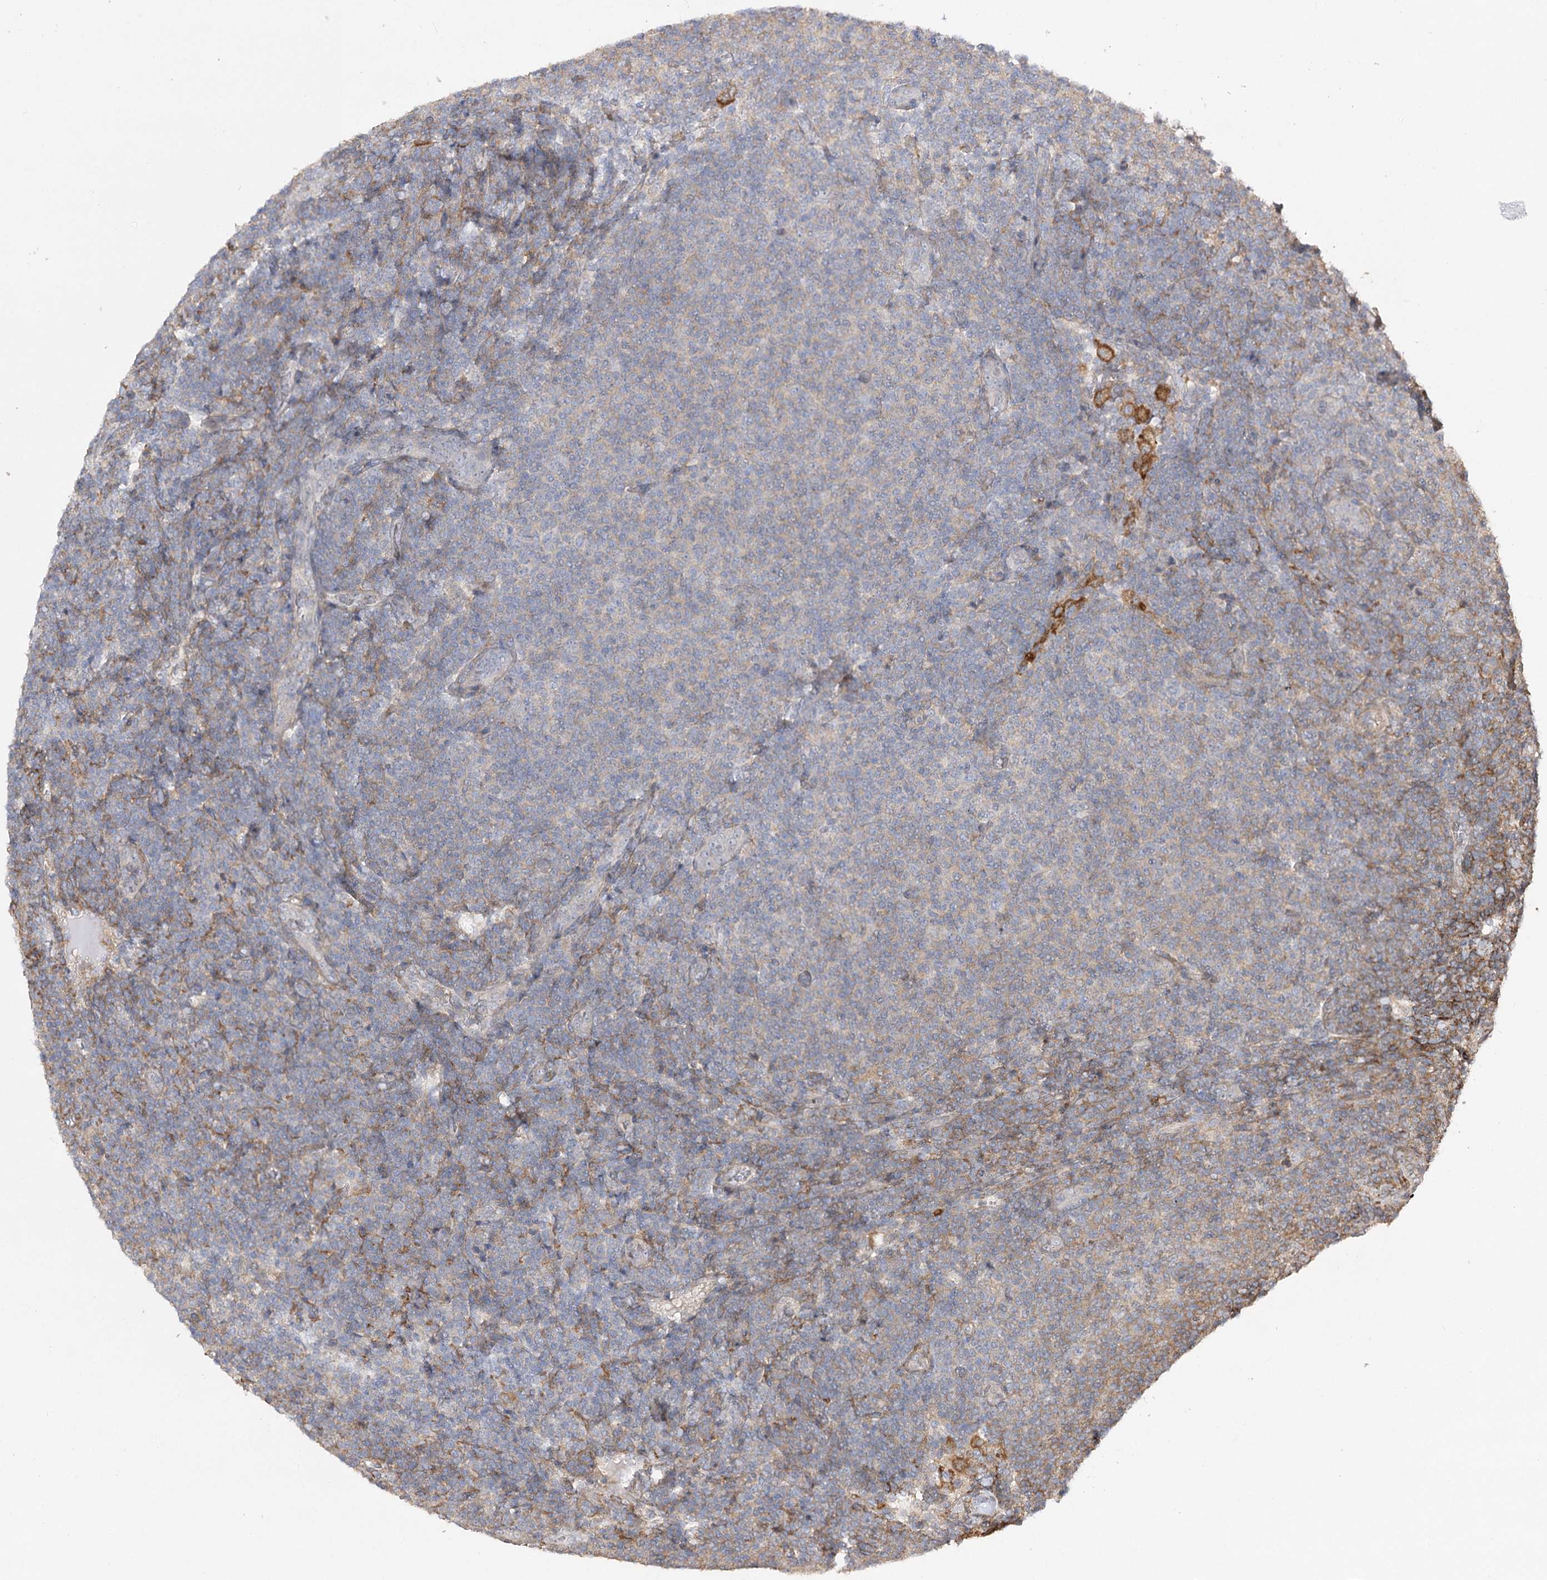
{"staining": {"intensity": "negative", "quantity": "none", "location": "none"}, "tissue": "lymphoma", "cell_type": "Tumor cells", "image_type": "cancer", "snomed": [{"axis": "morphology", "description": "Malignant lymphoma, non-Hodgkin's type, Low grade"}, {"axis": "topography", "description": "Lymph node"}], "caption": "Immunohistochemistry (IHC) photomicrograph of neoplastic tissue: human lymphoma stained with DAB (3,3'-diaminobenzidine) demonstrates no significant protein staining in tumor cells. (DAB IHC, high magnification).", "gene": "OBSL1", "patient": {"sex": "male", "age": 66}}